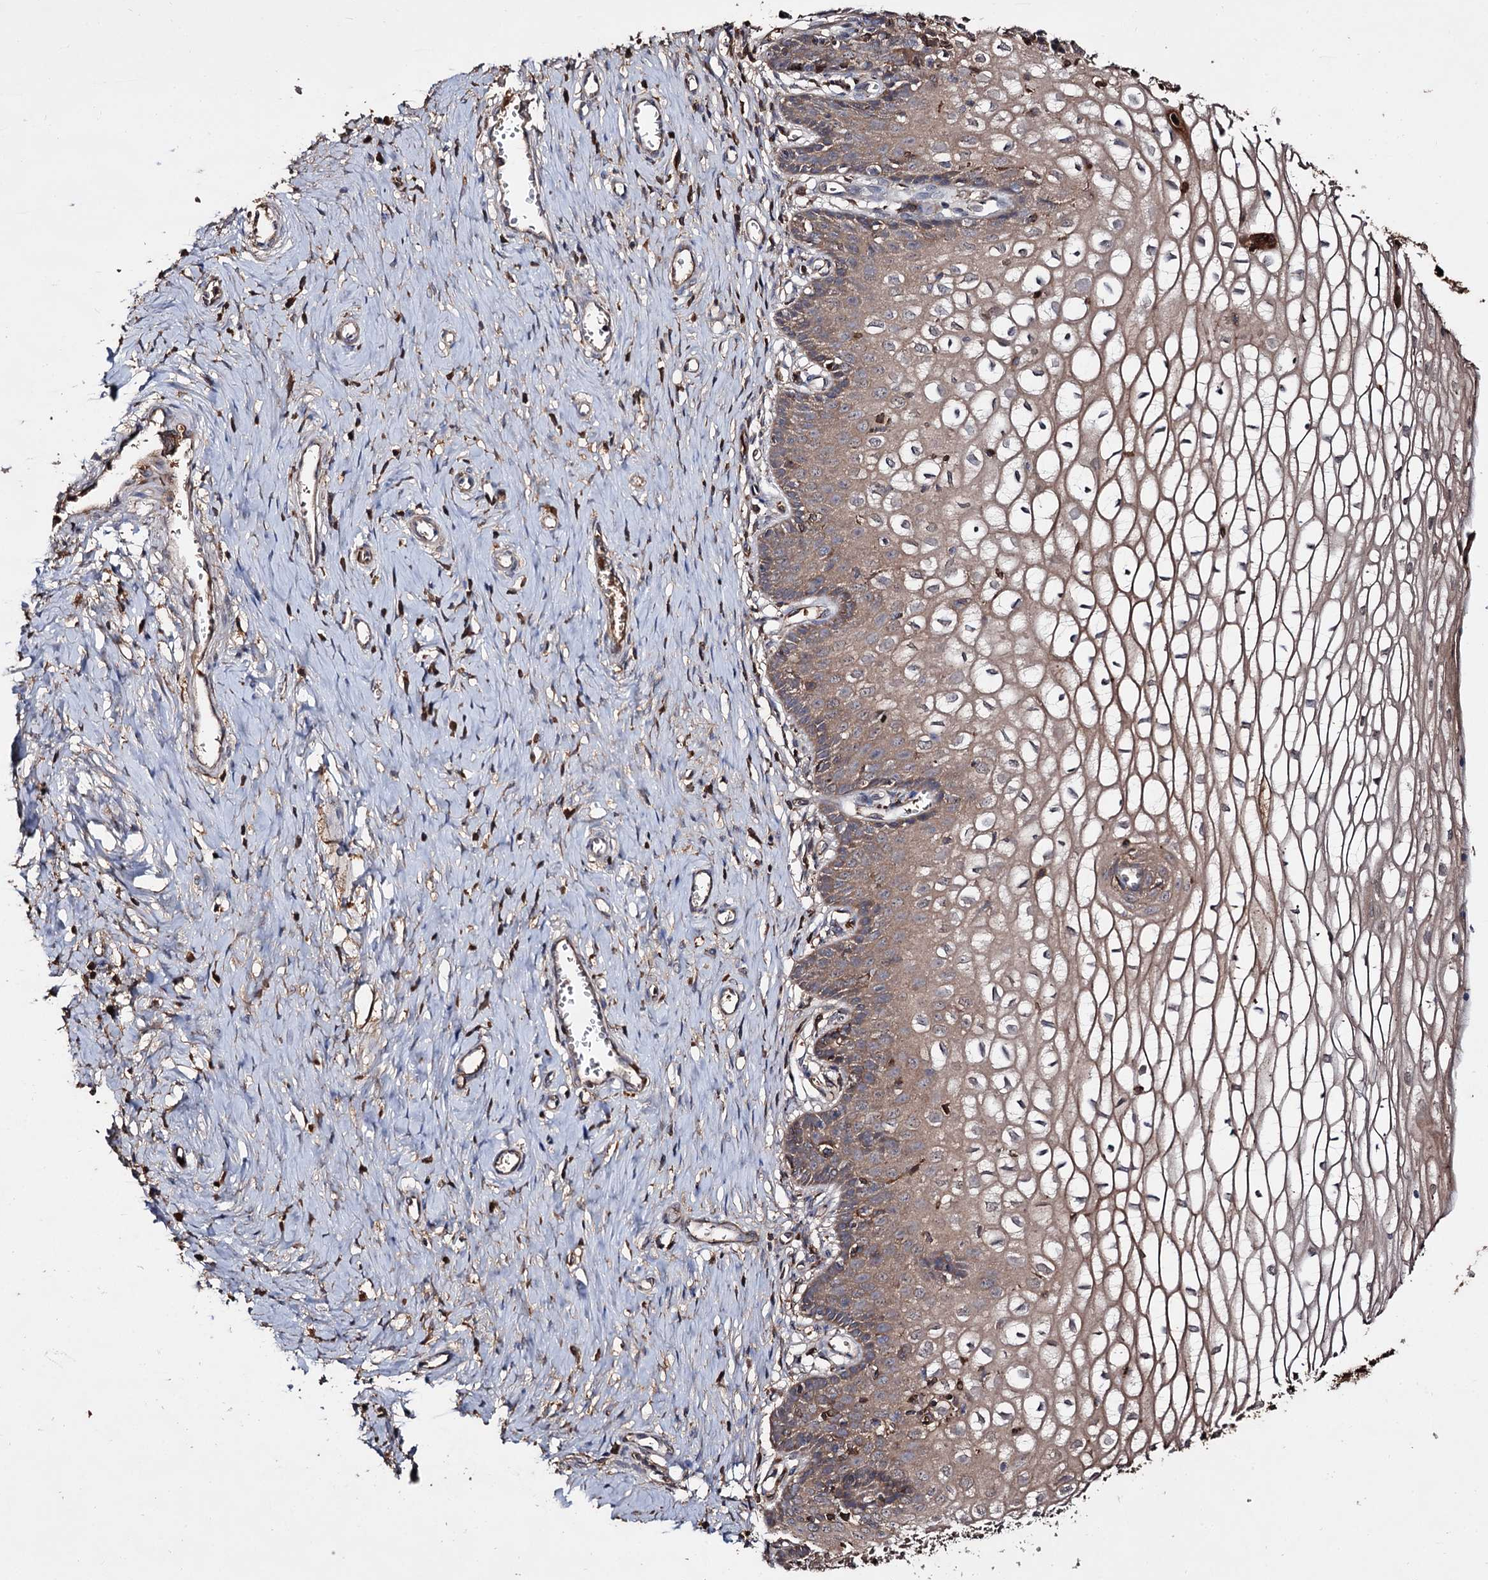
{"staining": {"intensity": "moderate", "quantity": ">75%", "location": "cytoplasmic/membranous"}, "tissue": "cervix", "cell_type": "Glandular cells", "image_type": "normal", "snomed": [{"axis": "morphology", "description": "Normal tissue, NOS"}, {"axis": "morphology", "description": "Adenocarcinoma, NOS"}, {"axis": "topography", "description": "Cervix"}], "caption": "An IHC histopathology image of normal tissue is shown. Protein staining in brown highlights moderate cytoplasmic/membranous positivity in cervix within glandular cells.", "gene": "ARFIP2", "patient": {"sex": "female", "age": 29}}